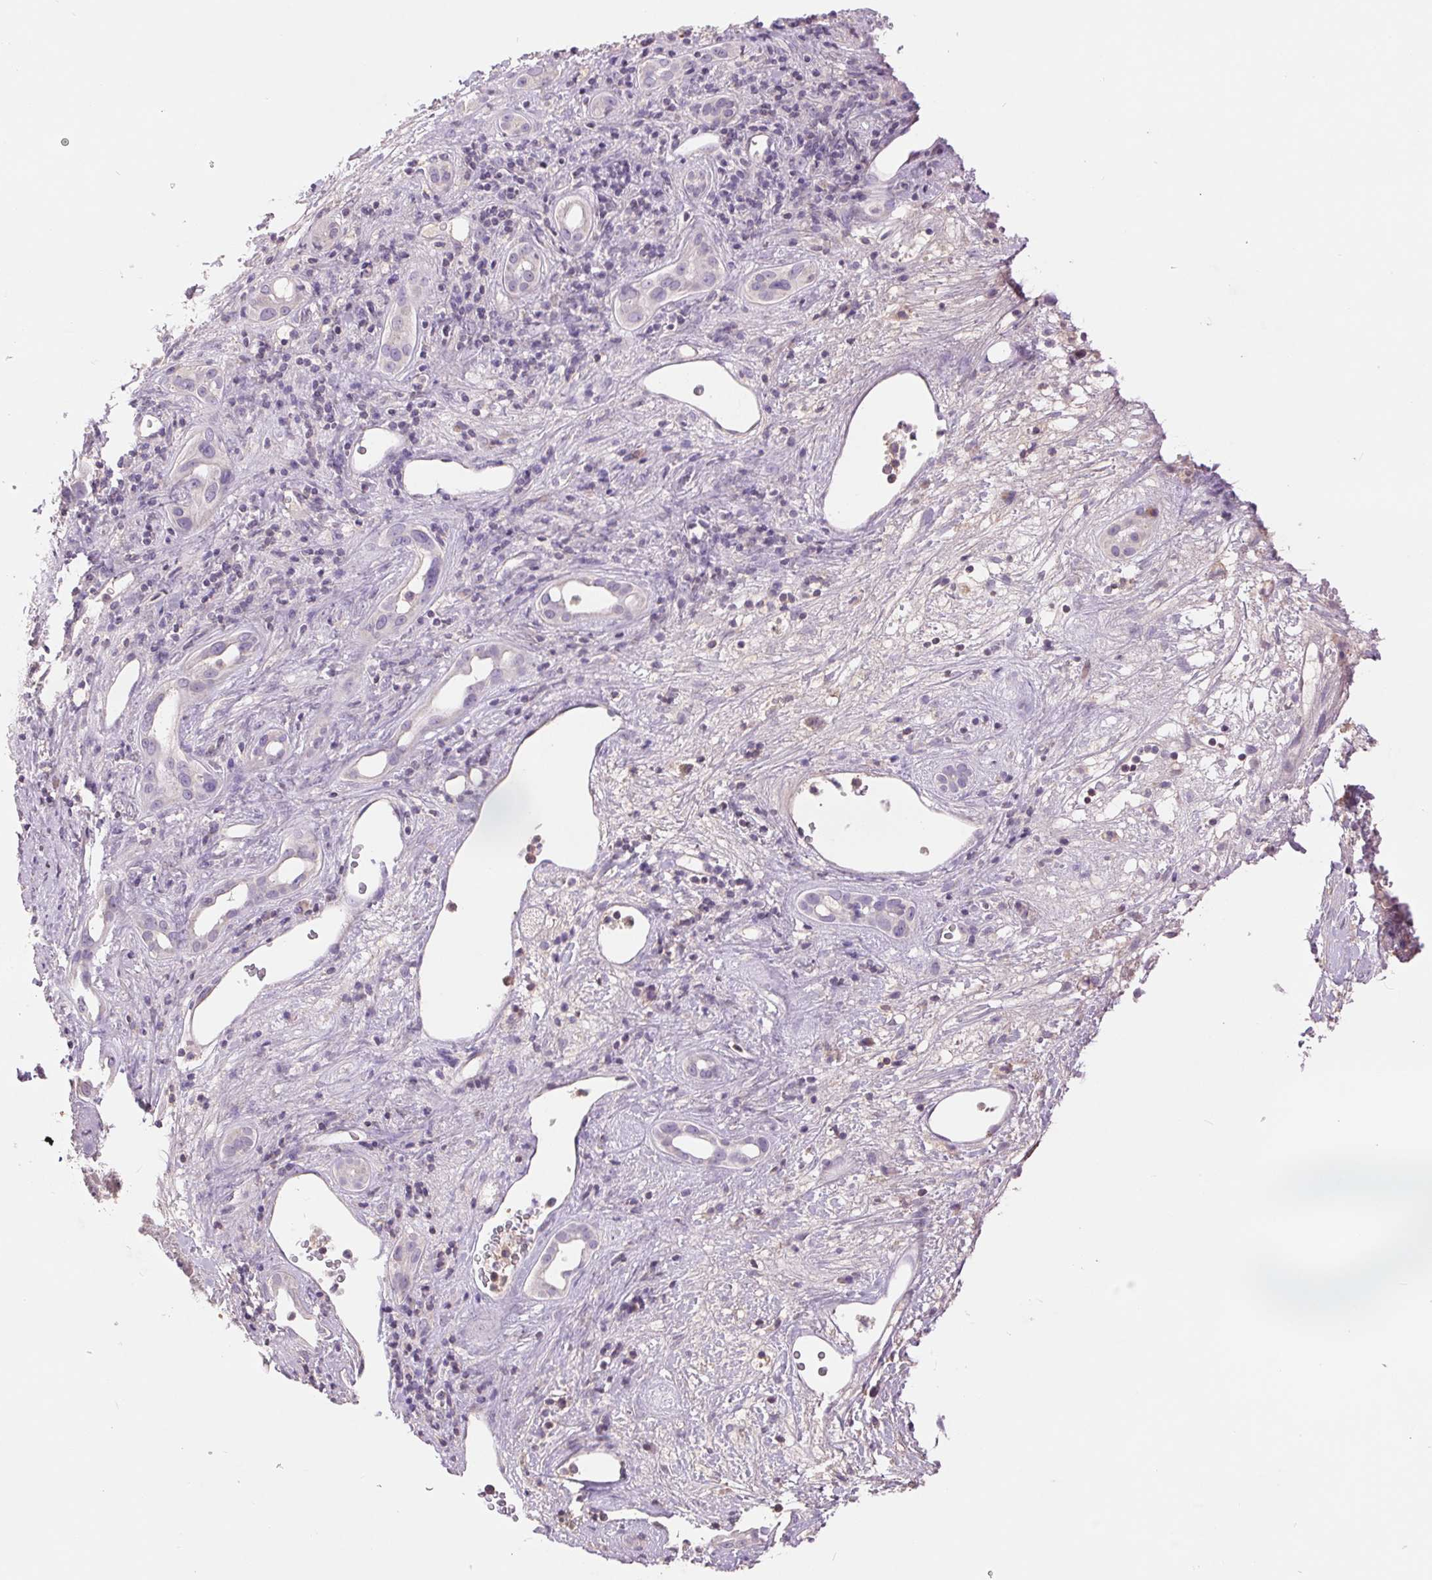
{"staining": {"intensity": "negative", "quantity": "none", "location": "none"}, "tissue": "liver cancer", "cell_type": "Tumor cells", "image_type": "cancer", "snomed": [{"axis": "morphology", "description": "Carcinoma, Hepatocellular, NOS"}, {"axis": "topography", "description": "Liver"}], "caption": "Tumor cells are negative for brown protein staining in liver hepatocellular carcinoma.", "gene": "FXYD4", "patient": {"sex": "female", "age": 73}}